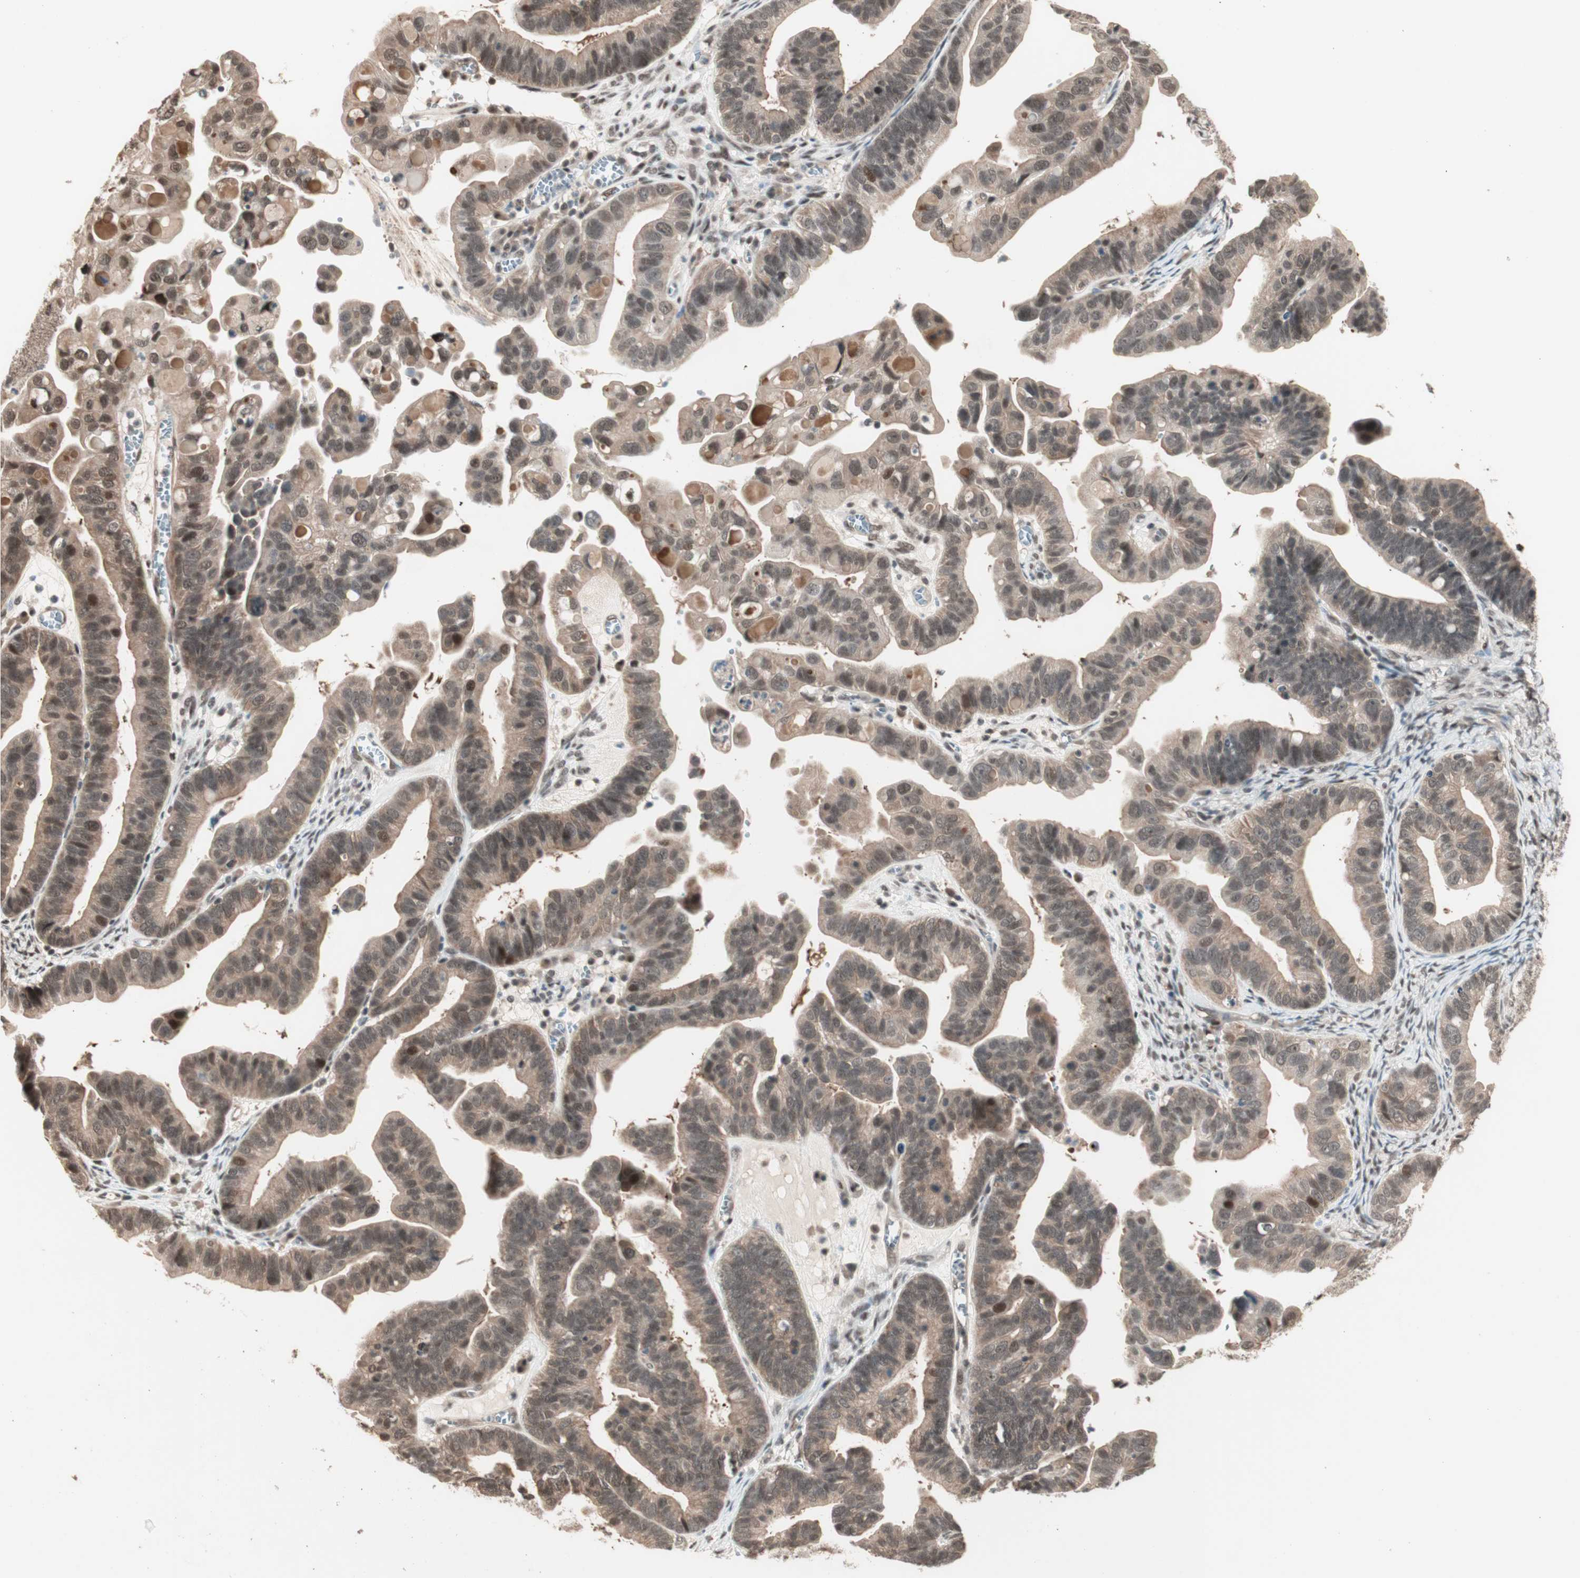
{"staining": {"intensity": "weak", "quantity": ">75%", "location": "cytoplasmic/membranous,nuclear"}, "tissue": "ovarian cancer", "cell_type": "Tumor cells", "image_type": "cancer", "snomed": [{"axis": "morphology", "description": "Cystadenocarcinoma, serous, NOS"}, {"axis": "topography", "description": "Ovary"}], "caption": "IHC photomicrograph of neoplastic tissue: human serous cystadenocarcinoma (ovarian) stained using IHC shows low levels of weak protein expression localized specifically in the cytoplasmic/membranous and nuclear of tumor cells, appearing as a cytoplasmic/membranous and nuclear brown color.", "gene": "ZNF701", "patient": {"sex": "female", "age": 56}}